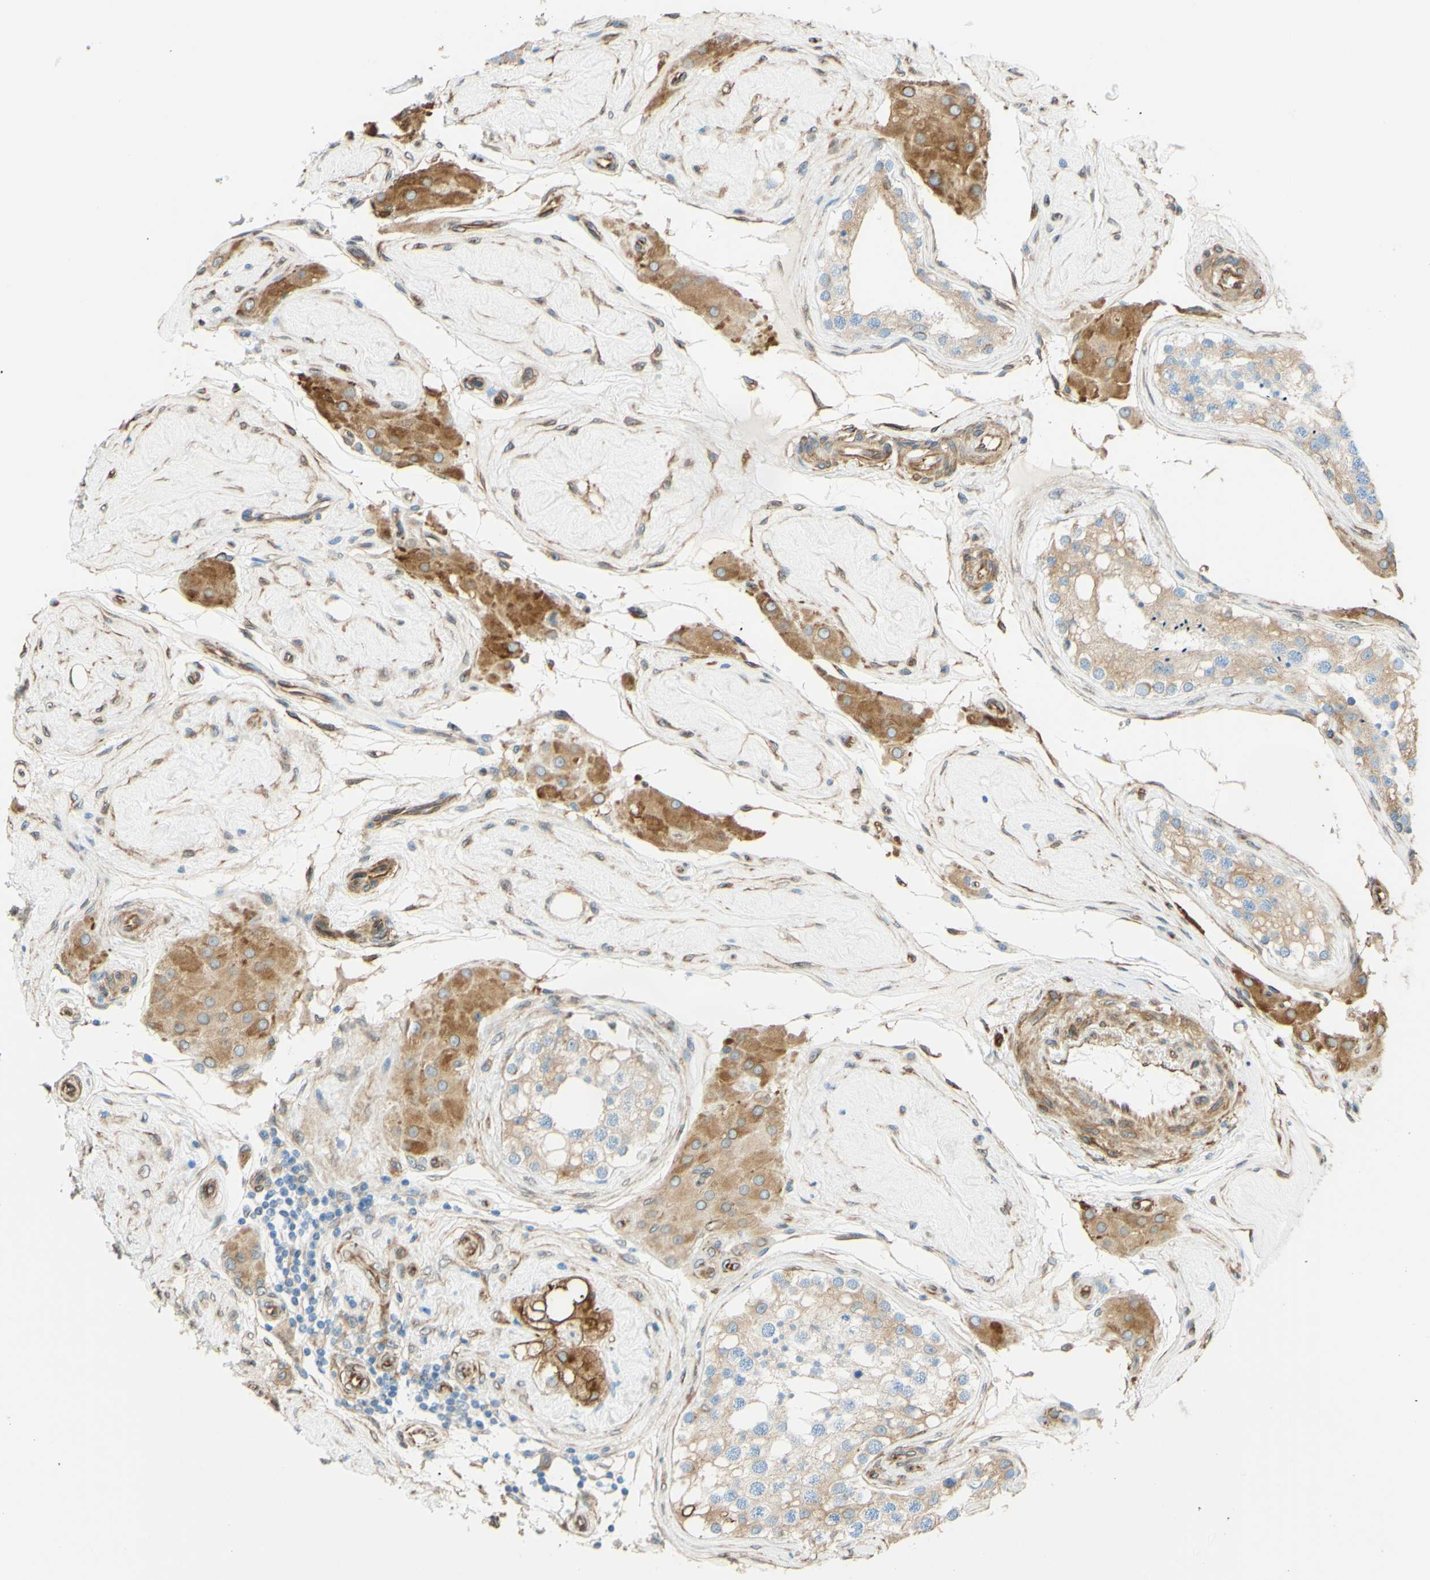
{"staining": {"intensity": "weak", "quantity": "25%-75%", "location": "cytoplasmic/membranous"}, "tissue": "testis", "cell_type": "Cells in seminiferous ducts", "image_type": "normal", "snomed": [{"axis": "morphology", "description": "Normal tissue, NOS"}, {"axis": "topography", "description": "Testis"}], "caption": "Weak cytoplasmic/membranous staining is identified in about 25%-75% of cells in seminiferous ducts in normal testis.", "gene": "ENDOD1", "patient": {"sex": "male", "age": 68}}